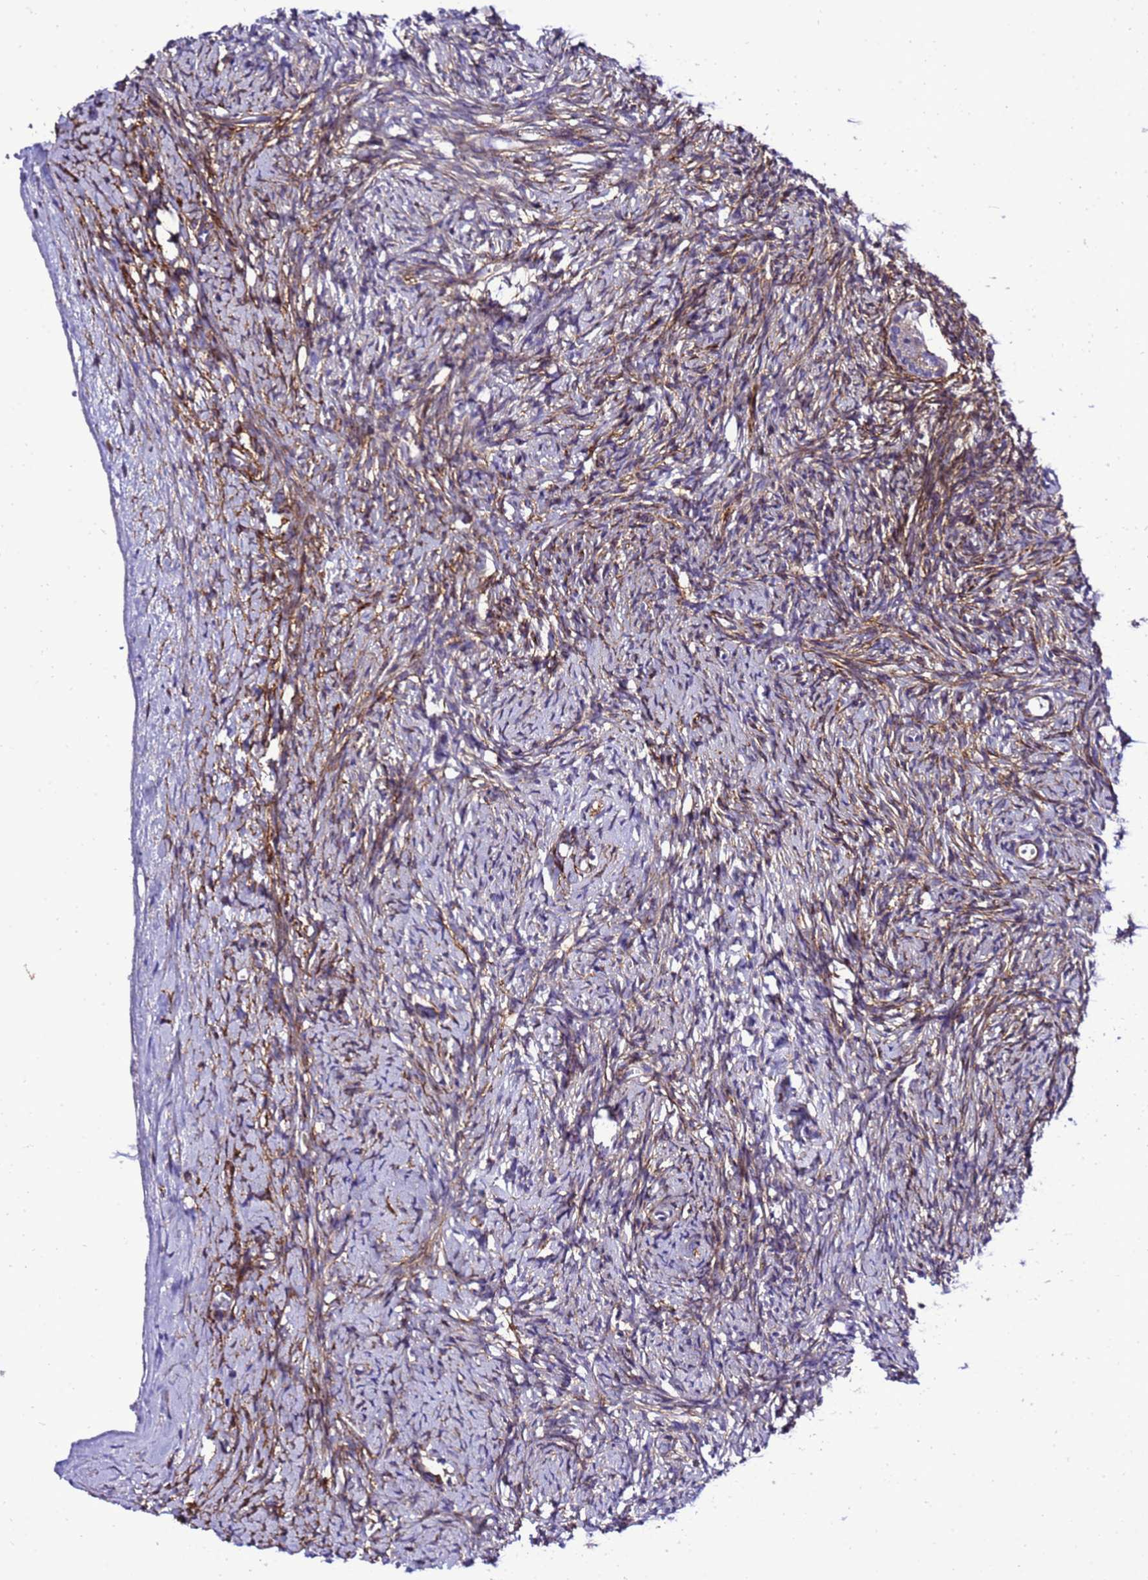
{"staining": {"intensity": "weak", "quantity": ">75%", "location": "cytoplasmic/membranous"}, "tissue": "ovary", "cell_type": "Follicle cells", "image_type": "normal", "snomed": [{"axis": "morphology", "description": "Normal tissue, NOS"}, {"axis": "morphology", "description": "Developmental malformation"}, {"axis": "topography", "description": "Ovary"}], "caption": "Immunohistochemical staining of unremarkable human ovary displays low levels of weak cytoplasmic/membranous expression in about >75% of follicle cells.", "gene": "GZF1", "patient": {"sex": "female", "age": 39}}